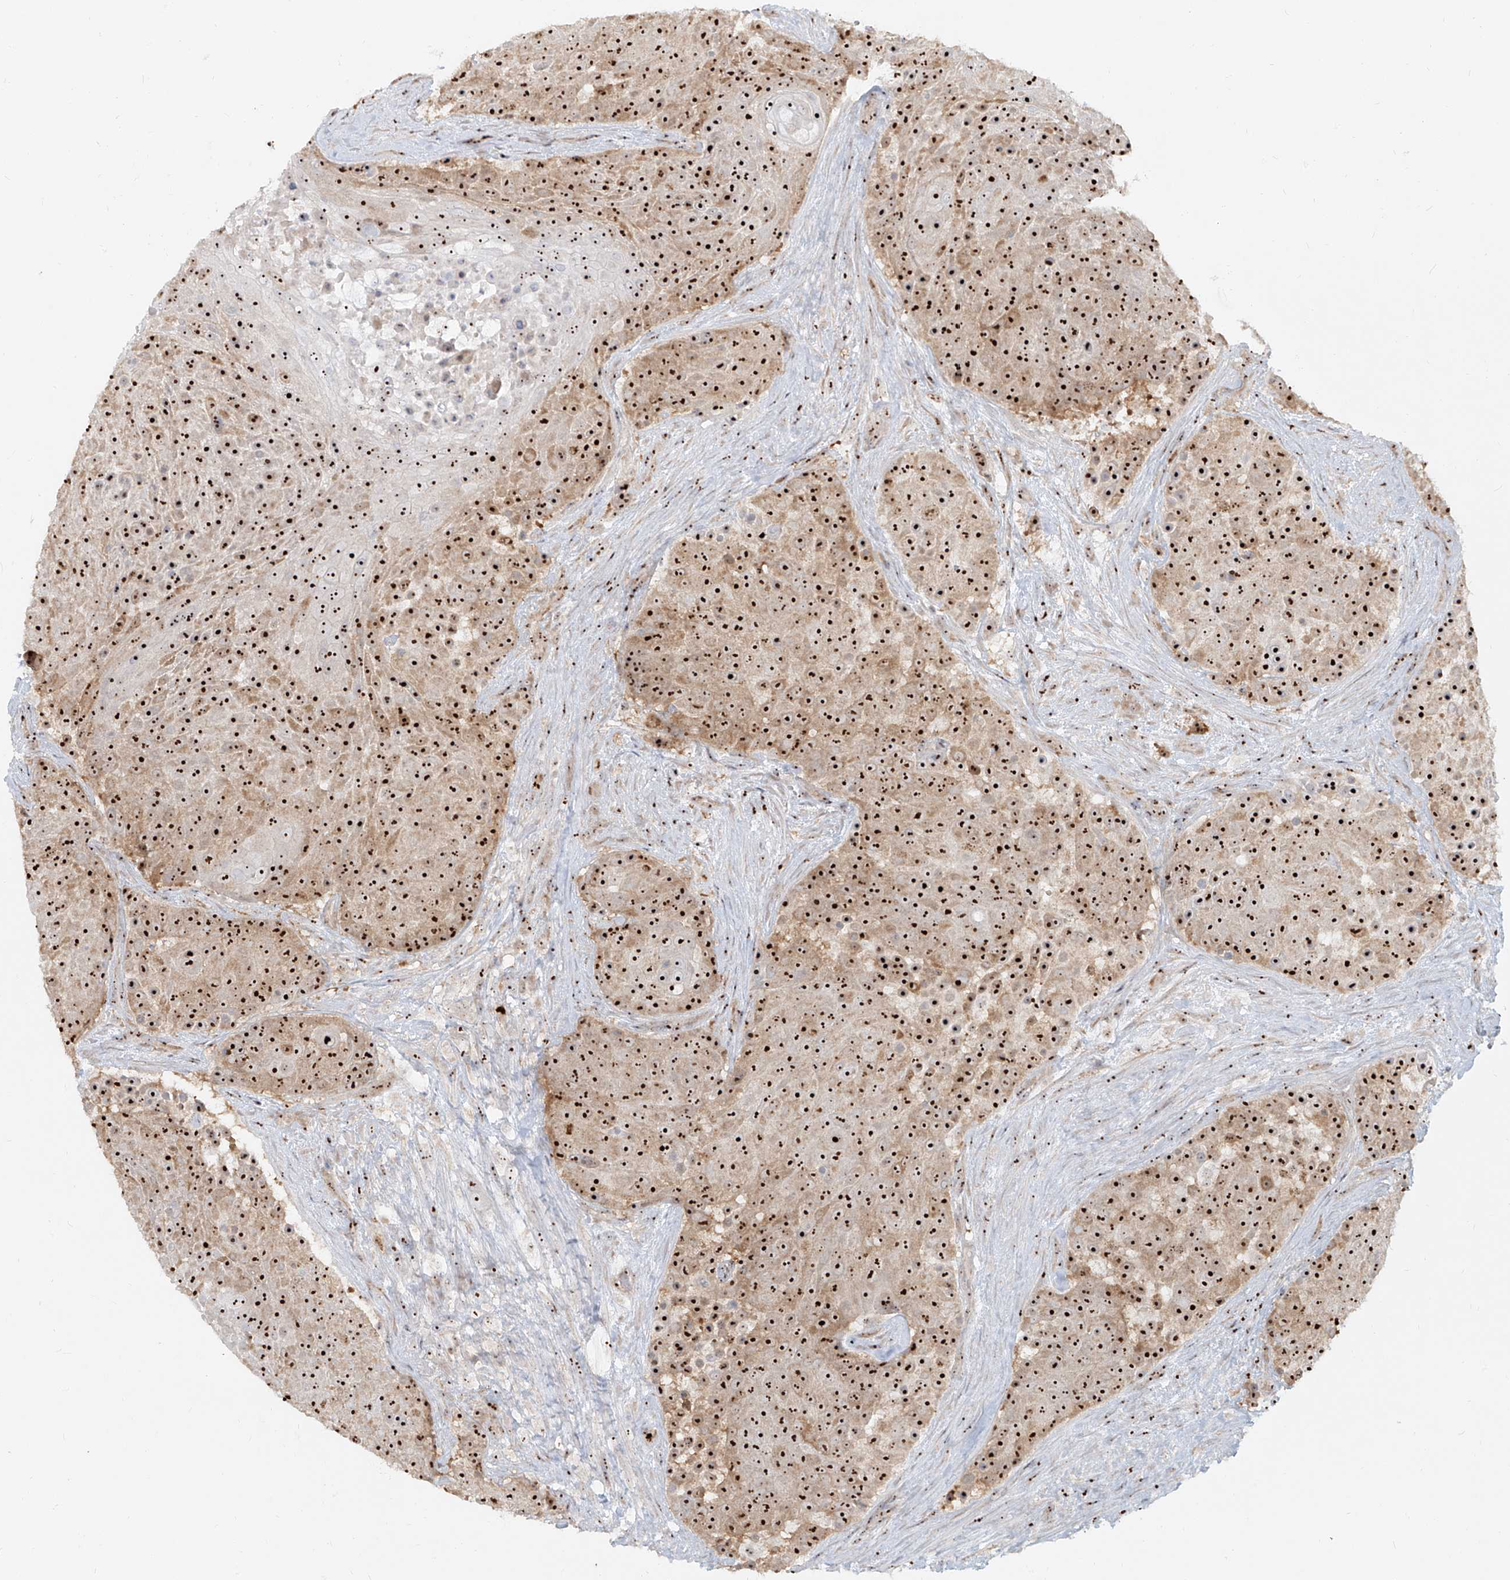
{"staining": {"intensity": "strong", "quantity": ">75%", "location": "cytoplasmic/membranous,nuclear"}, "tissue": "urothelial cancer", "cell_type": "Tumor cells", "image_type": "cancer", "snomed": [{"axis": "morphology", "description": "Urothelial carcinoma, High grade"}, {"axis": "topography", "description": "Urinary bladder"}], "caption": "Brown immunohistochemical staining in human high-grade urothelial carcinoma demonstrates strong cytoplasmic/membranous and nuclear expression in about >75% of tumor cells.", "gene": "BYSL", "patient": {"sex": "female", "age": 63}}